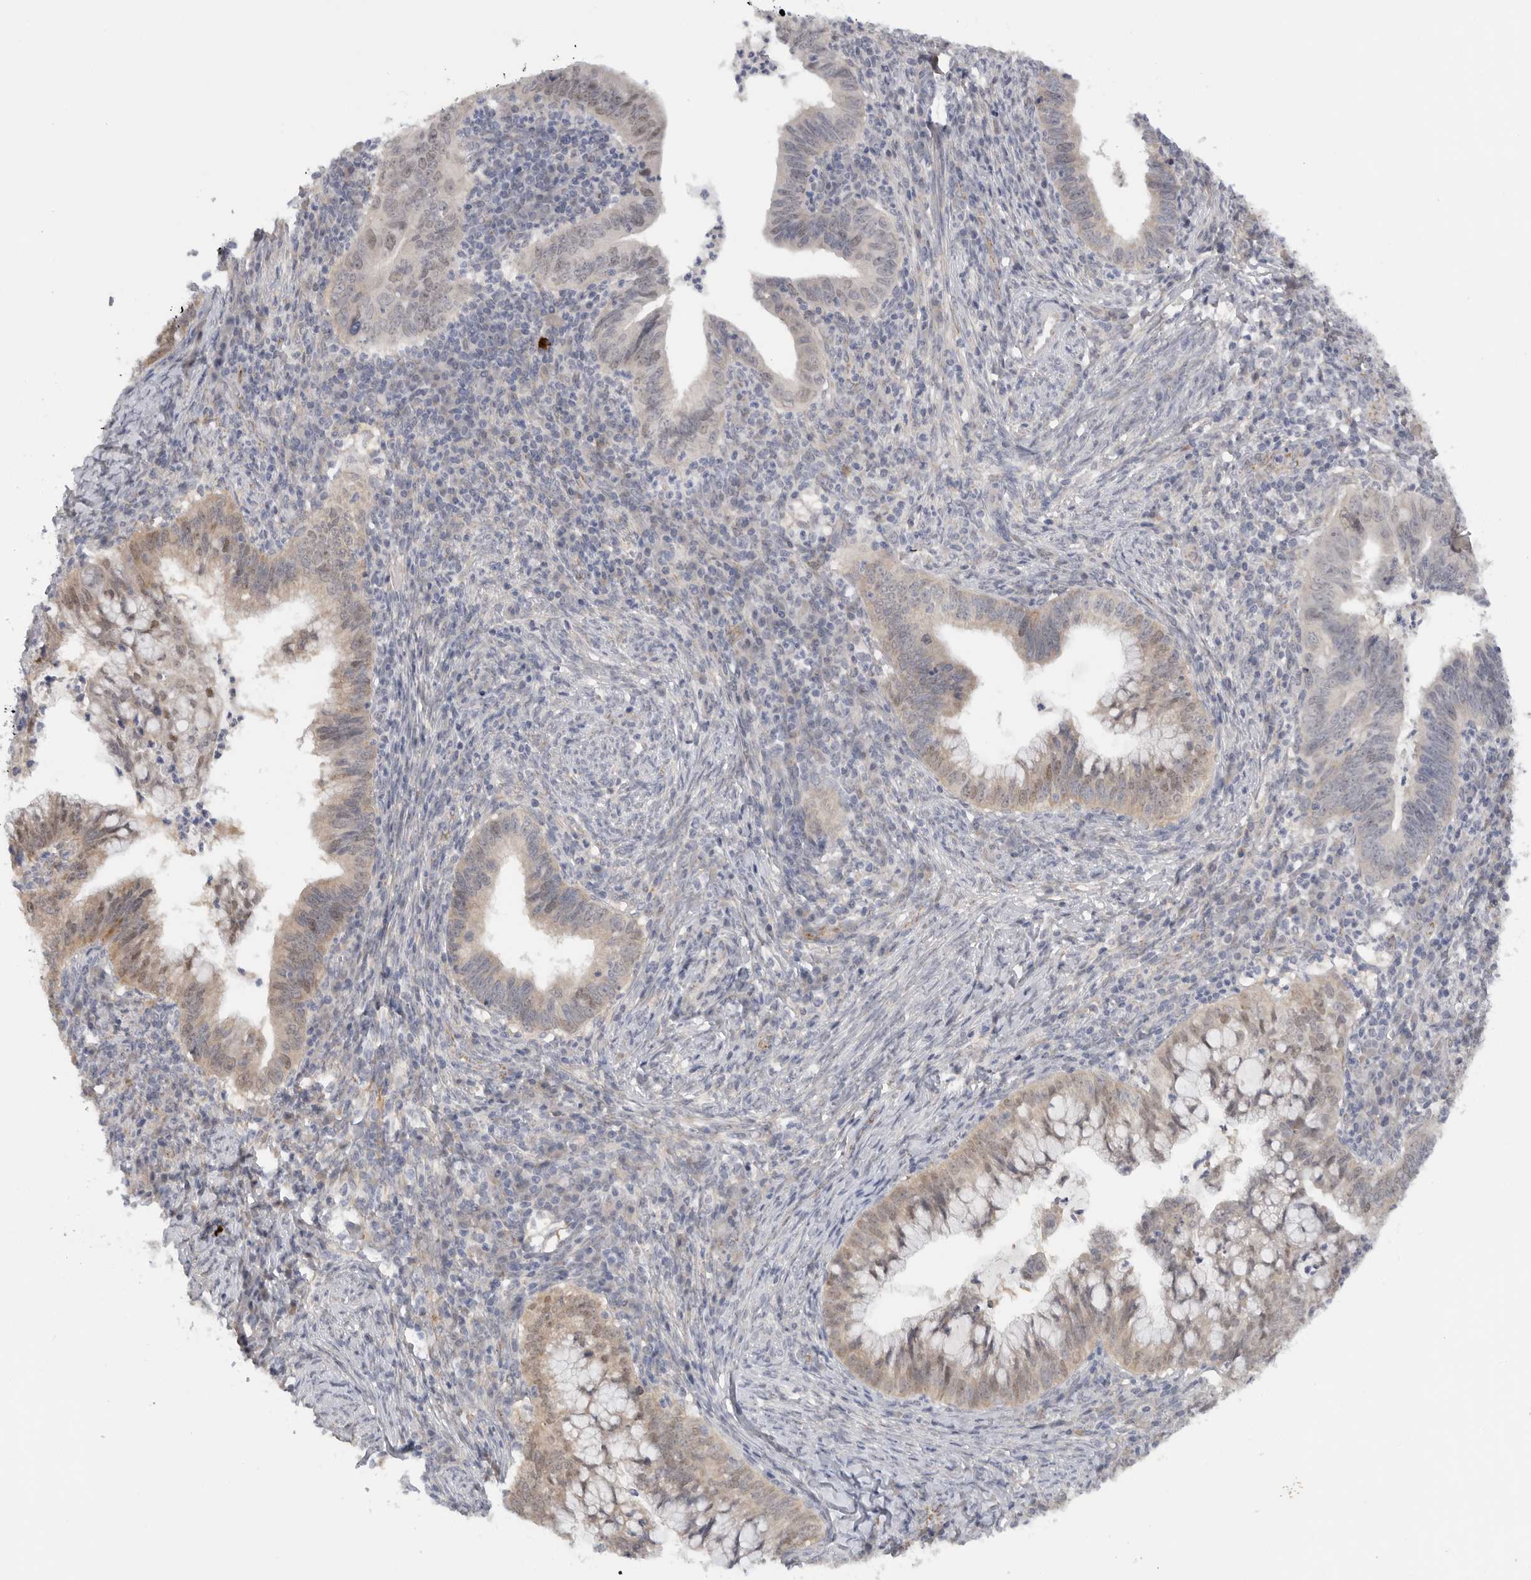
{"staining": {"intensity": "weak", "quantity": "25%-75%", "location": "cytoplasmic/membranous,nuclear"}, "tissue": "cervical cancer", "cell_type": "Tumor cells", "image_type": "cancer", "snomed": [{"axis": "morphology", "description": "Adenocarcinoma, NOS"}, {"axis": "topography", "description": "Cervix"}], "caption": "Cervical cancer was stained to show a protein in brown. There is low levels of weak cytoplasmic/membranous and nuclear positivity in approximately 25%-75% of tumor cells. Using DAB (brown) and hematoxylin (blue) stains, captured at high magnification using brightfield microscopy.", "gene": "DYRK2", "patient": {"sex": "female", "age": 36}}